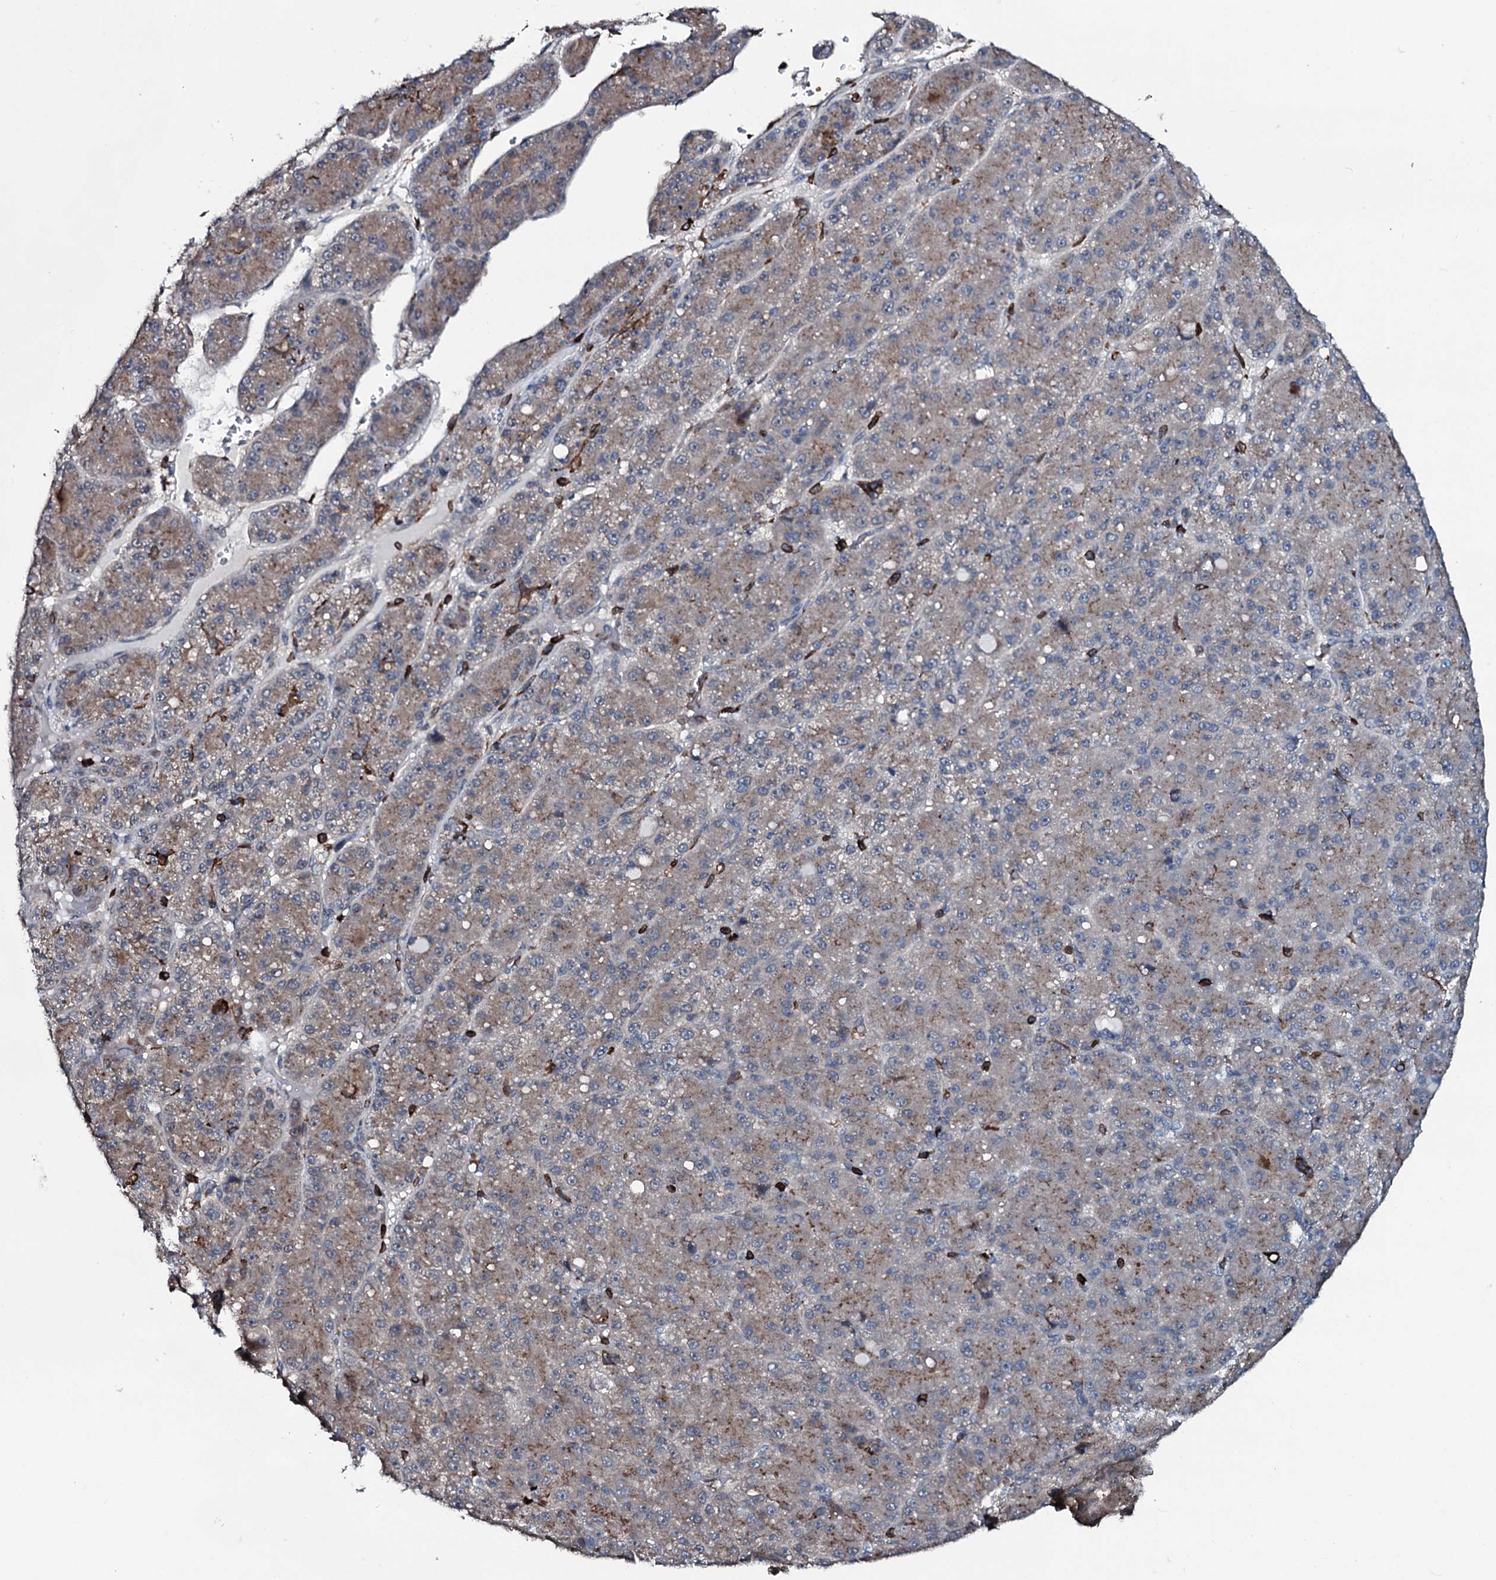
{"staining": {"intensity": "weak", "quantity": ">75%", "location": "cytoplasmic/membranous"}, "tissue": "liver cancer", "cell_type": "Tumor cells", "image_type": "cancer", "snomed": [{"axis": "morphology", "description": "Carcinoma, Hepatocellular, NOS"}, {"axis": "topography", "description": "Liver"}], "caption": "Immunohistochemistry staining of liver cancer, which exhibits low levels of weak cytoplasmic/membranous staining in approximately >75% of tumor cells indicating weak cytoplasmic/membranous protein expression. The staining was performed using DAB (3,3'-diaminobenzidine) (brown) for protein detection and nuclei were counterstained in hematoxylin (blue).", "gene": "OGFOD2", "patient": {"sex": "male", "age": 67}}